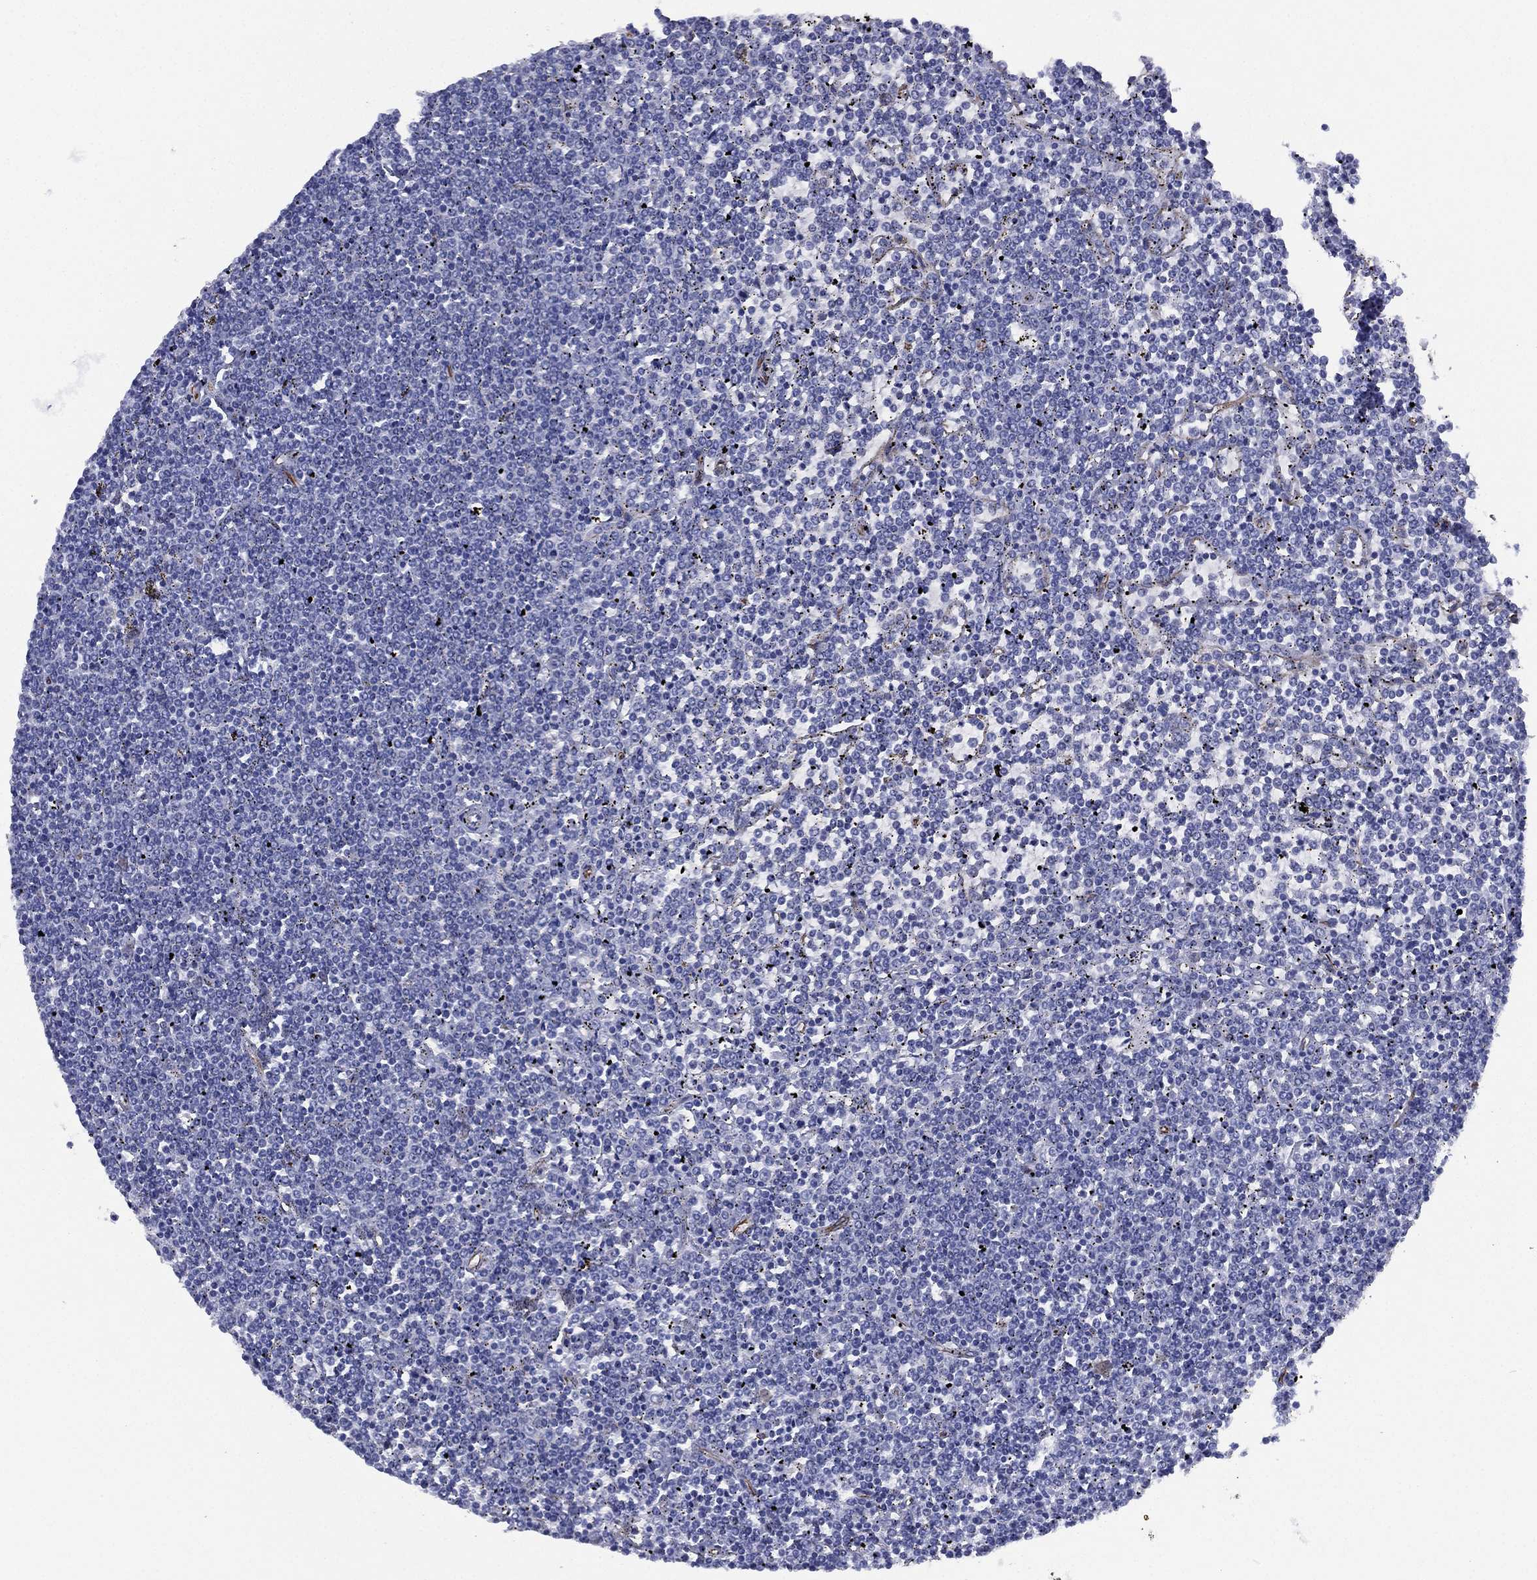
{"staining": {"intensity": "negative", "quantity": "none", "location": "none"}, "tissue": "lymphoma", "cell_type": "Tumor cells", "image_type": "cancer", "snomed": [{"axis": "morphology", "description": "Malignant lymphoma, non-Hodgkin's type, Low grade"}, {"axis": "topography", "description": "Spleen"}], "caption": "There is no significant positivity in tumor cells of low-grade malignant lymphoma, non-Hodgkin's type. The staining is performed using DAB (3,3'-diaminobenzidine) brown chromogen with nuclei counter-stained in using hematoxylin.", "gene": "MAS1", "patient": {"sex": "female", "age": 19}}